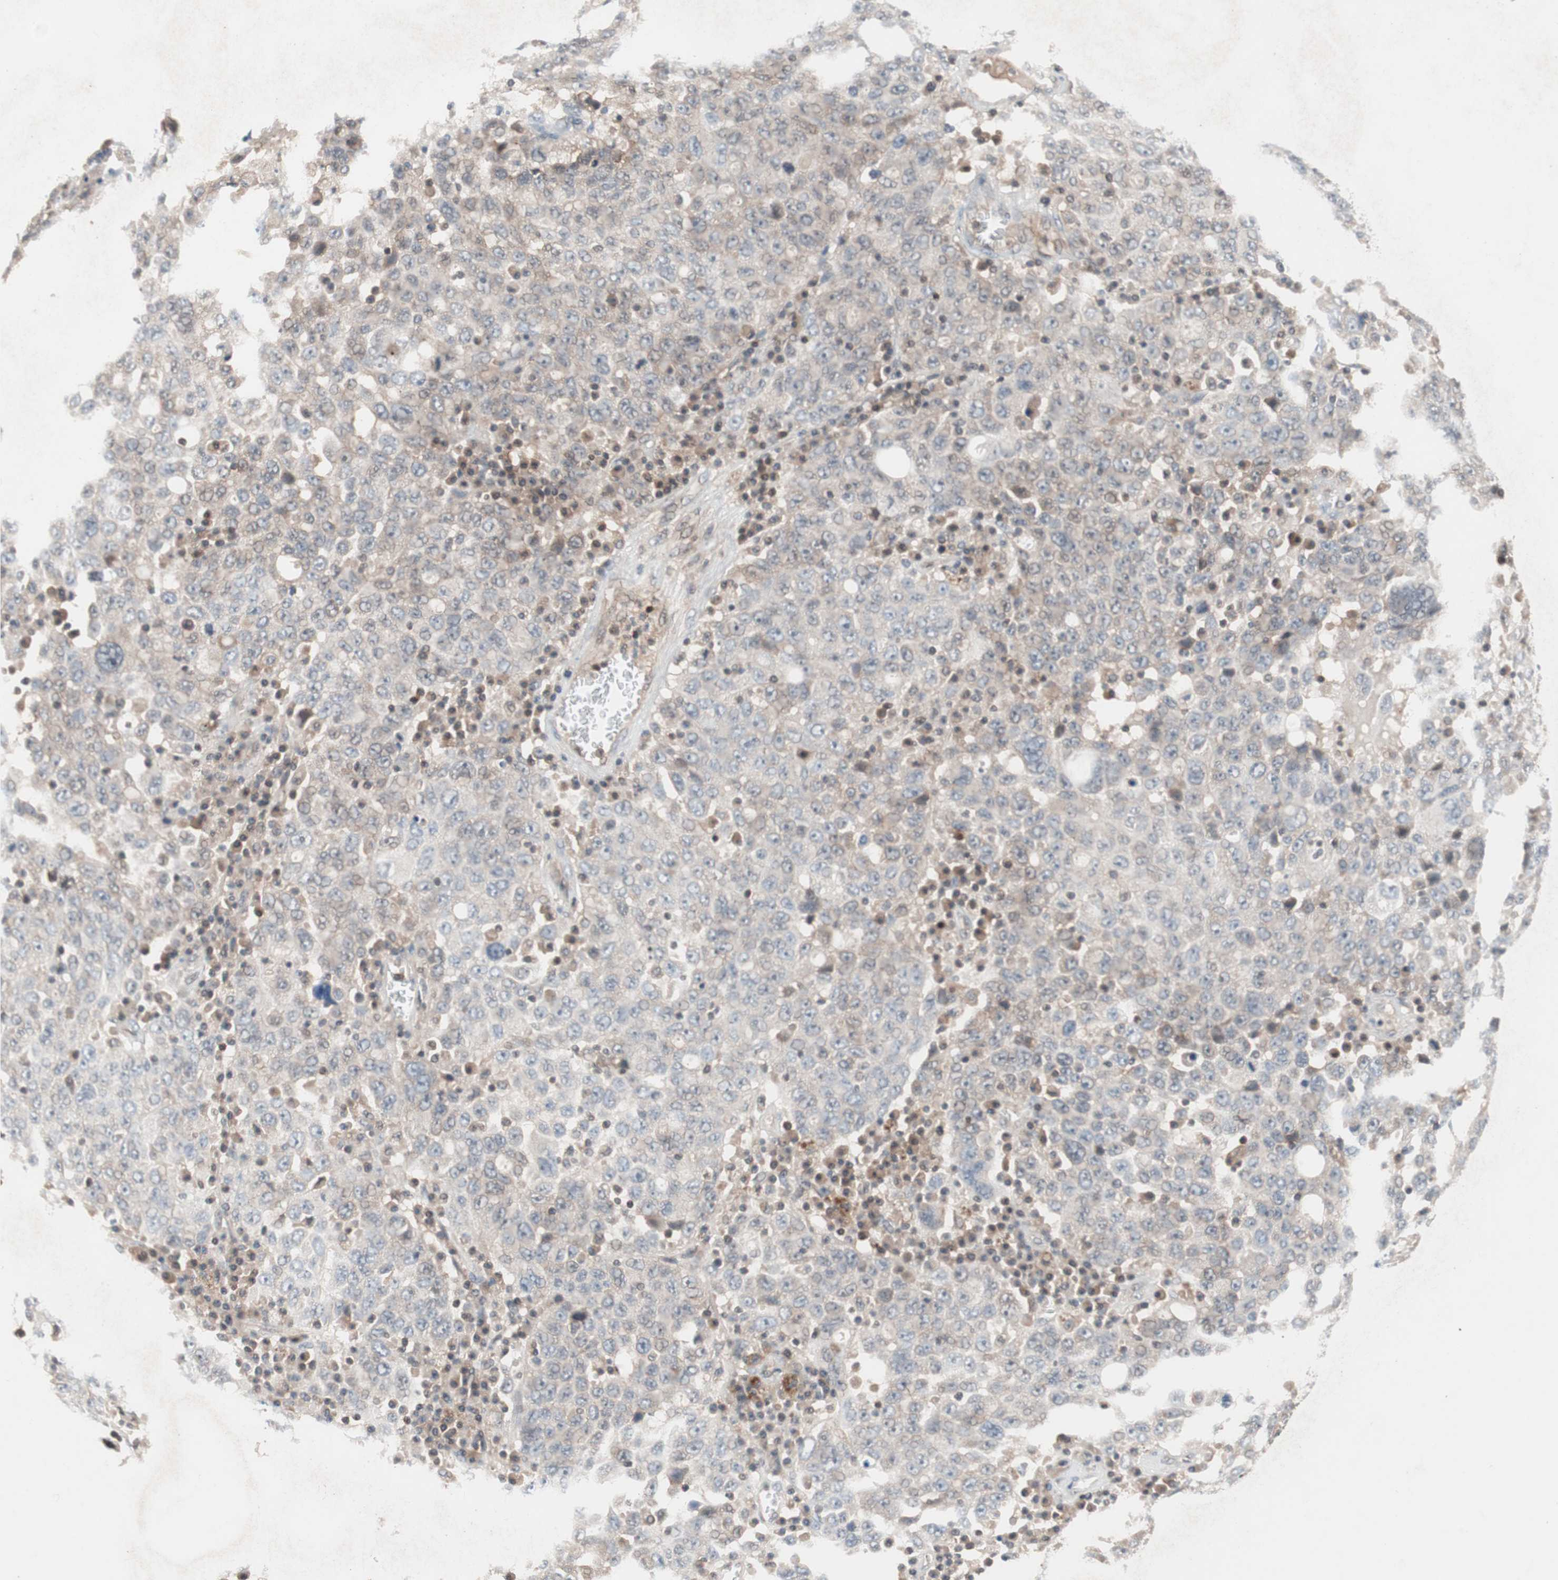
{"staining": {"intensity": "negative", "quantity": "none", "location": "none"}, "tissue": "ovarian cancer", "cell_type": "Tumor cells", "image_type": "cancer", "snomed": [{"axis": "morphology", "description": "Carcinoma, endometroid"}, {"axis": "topography", "description": "Ovary"}], "caption": "Immunohistochemical staining of endometroid carcinoma (ovarian) displays no significant expression in tumor cells.", "gene": "GALT", "patient": {"sex": "female", "age": 62}}